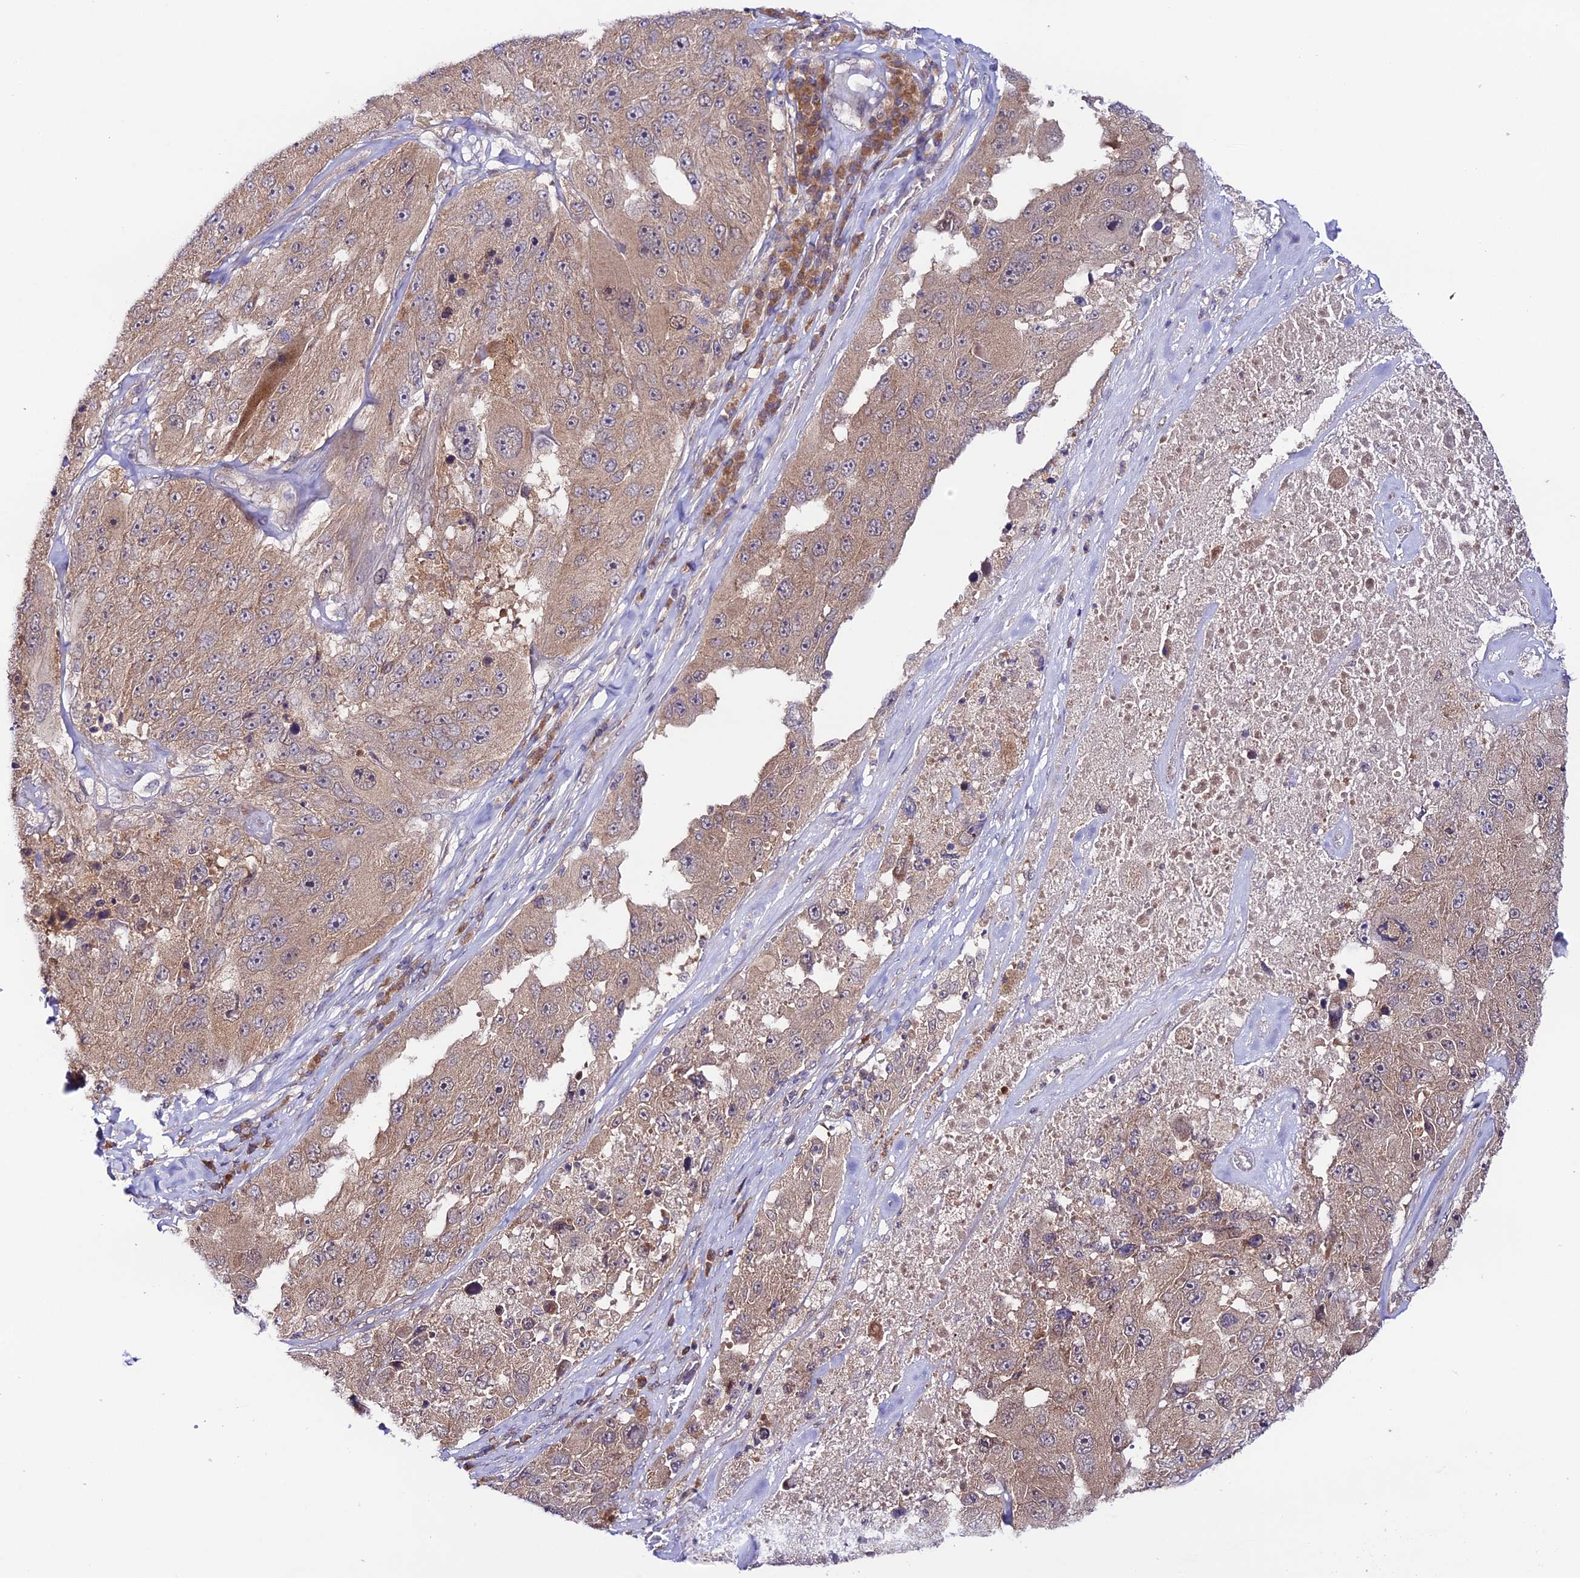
{"staining": {"intensity": "weak", "quantity": ">75%", "location": "cytoplasmic/membranous"}, "tissue": "melanoma", "cell_type": "Tumor cells", "image_type": "cancer", "snomed": [{"axis": "morphology", "description": "Malignant melanoma, Metastatic site"}, {"axis": "topography", "description": "Lymph node"}], "caption": "The photomicrograph demonstrates immunohistochemical staining of melanoma. There is weak cytoplasmic/membranous staining is present in about >75% of tumor cells.", "gene": "TRIM40", "patient": {"sex": "male", "age": 62}}